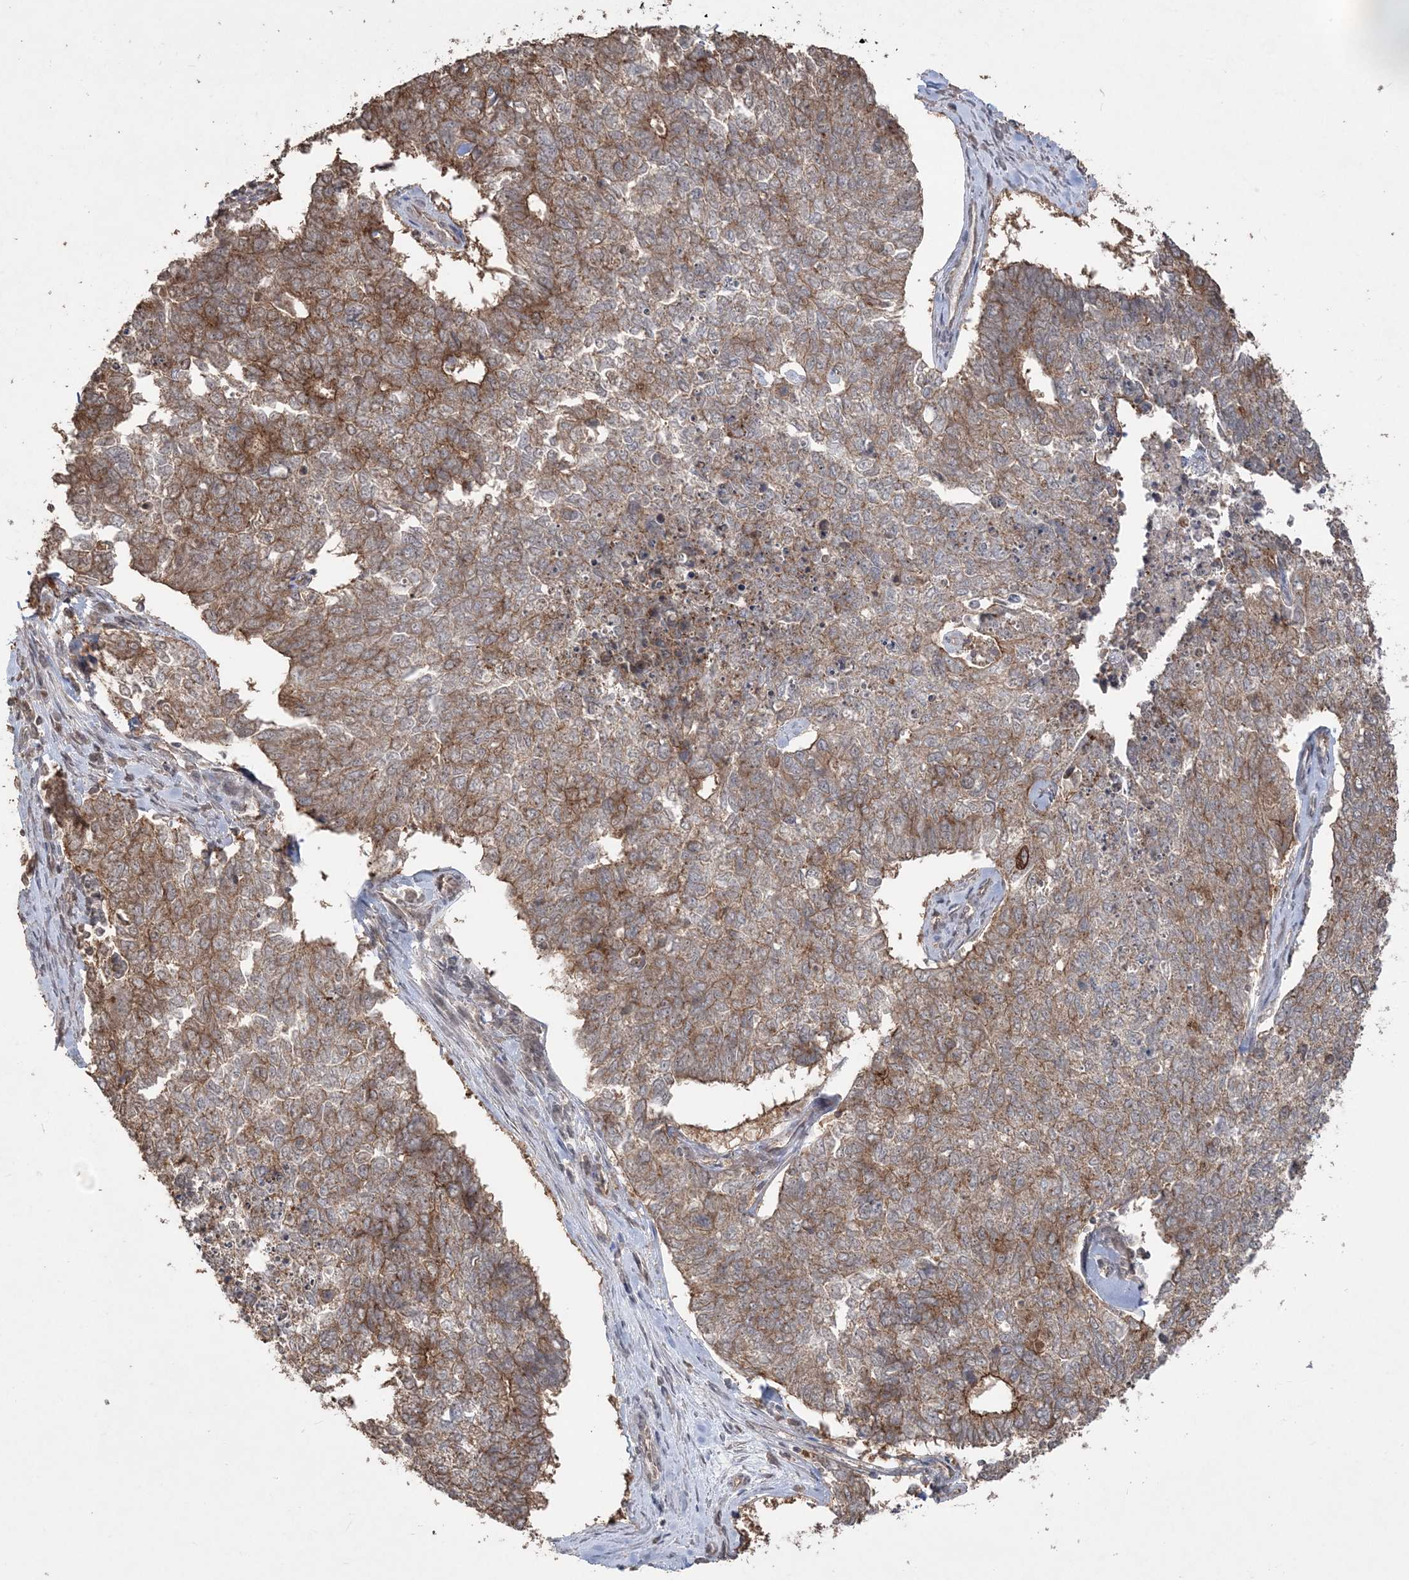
{"staining": {"intensity": "moderate", "quantity": ">75%", "location": "cytoplasmic/membranous"}, "tissue": "cervical cancer", "cell_type": "Tumor cells", "image_type": "cancer", "snomed": [{"axis": "morphology", "description": "Squamous cell carcinoma, NOS"}, {"axis": "topography", "description": "Cervix"}], "caption": "This histopathology image reveals IHC staining of human cervical cancer, with medium moderate cytoplasmic/membranous staining in about >75% of tumor cells.", "gene": "EHHADH", "patient": {"sex": "female", "age": 63}}